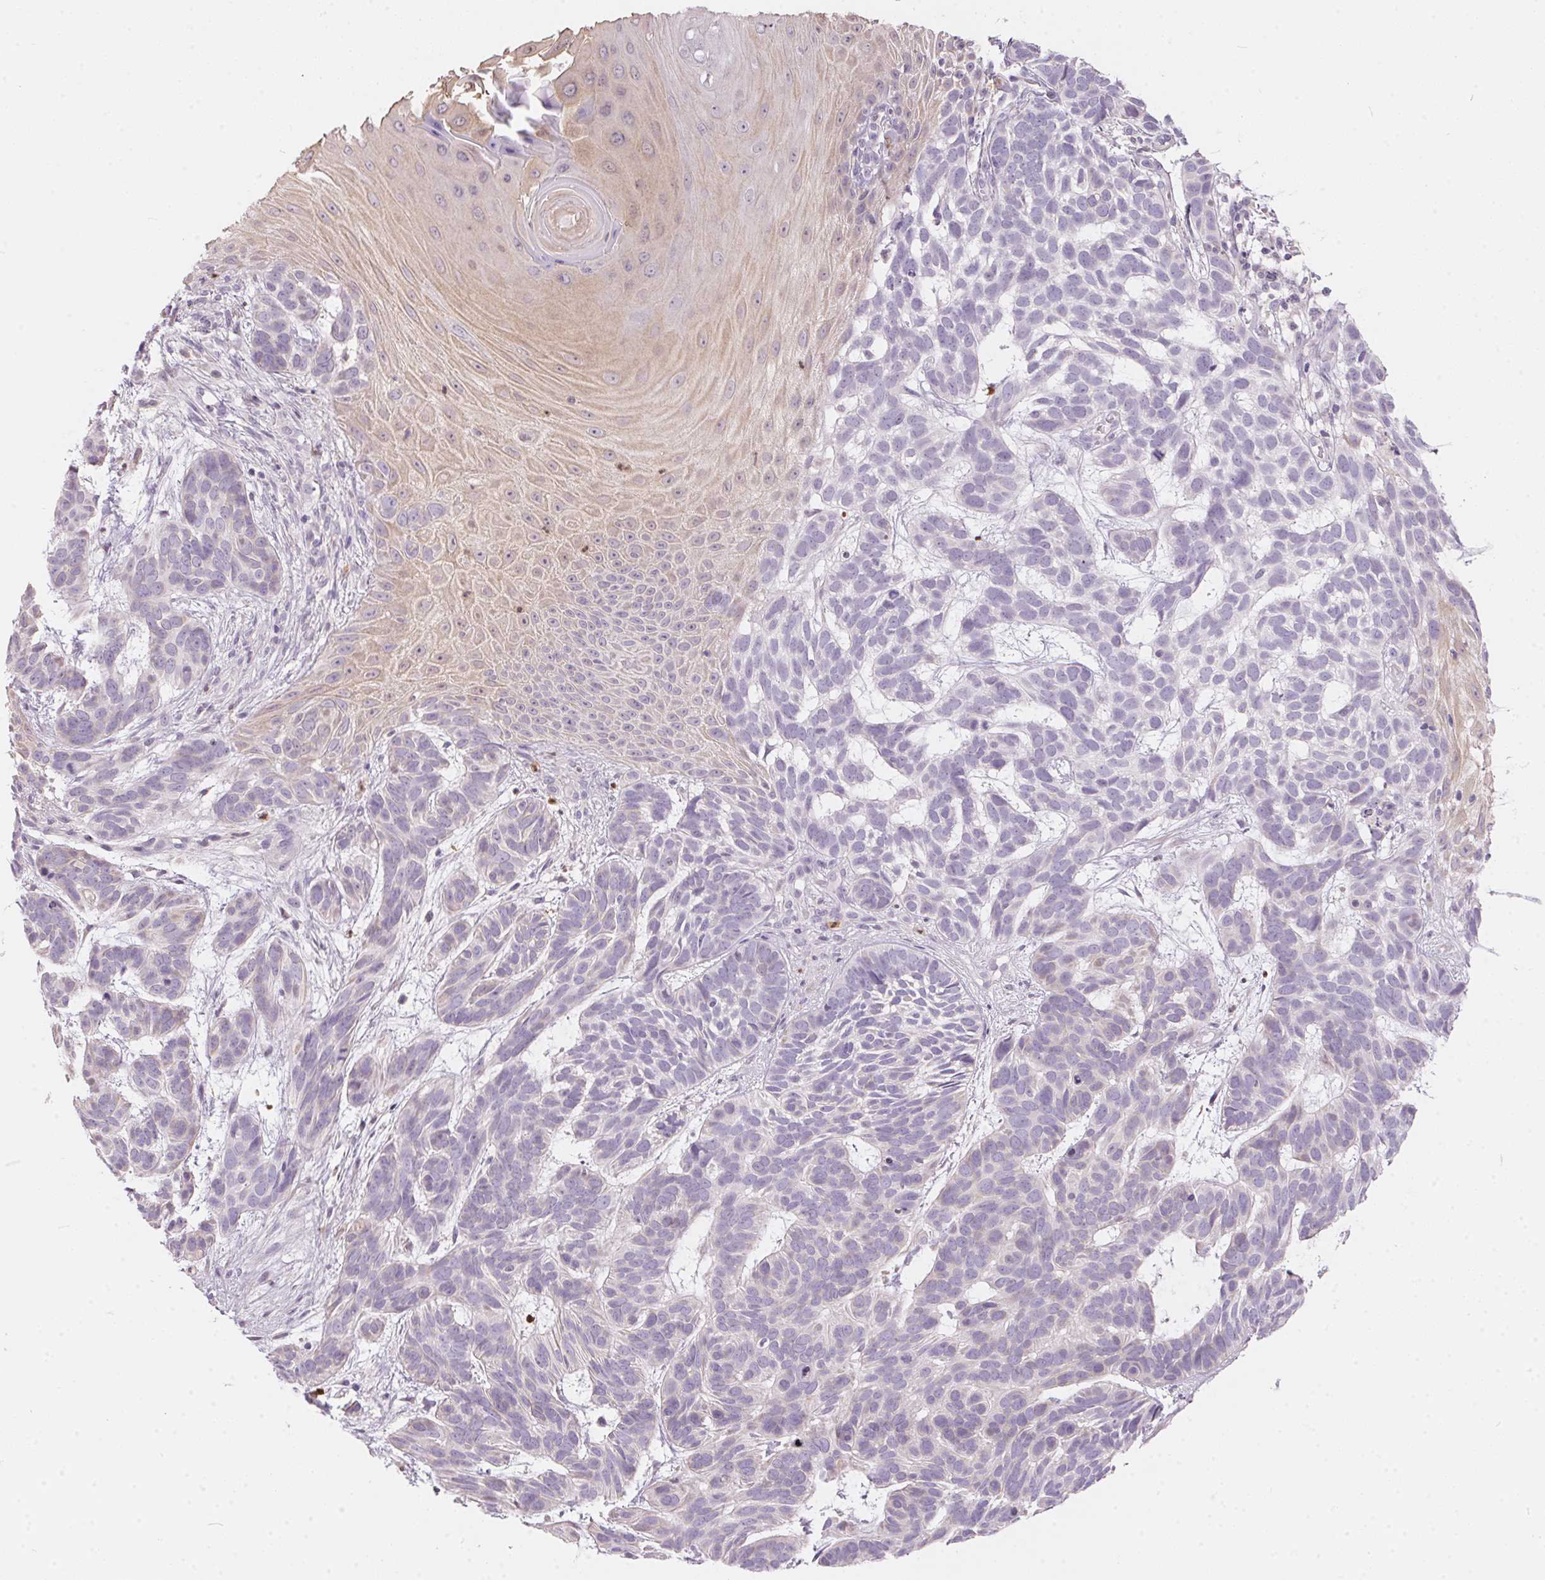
{"staining": {"intensity": "negative", "quantity": "none", "location": "none"}, "tissue": "skin cancer", "cell_type": "Tumor cells", "image_type": "cancer", "snomed": [{"axis": "morphology", "description": "Basal cell carcinoma"}, {"axis": "topography", "description": "Skin"}], "caption": "The image reveals no staining of tumor cells in skin cancer.", "gene": "SERPINB1", "patient": {"sex": "male", "age": 78}}